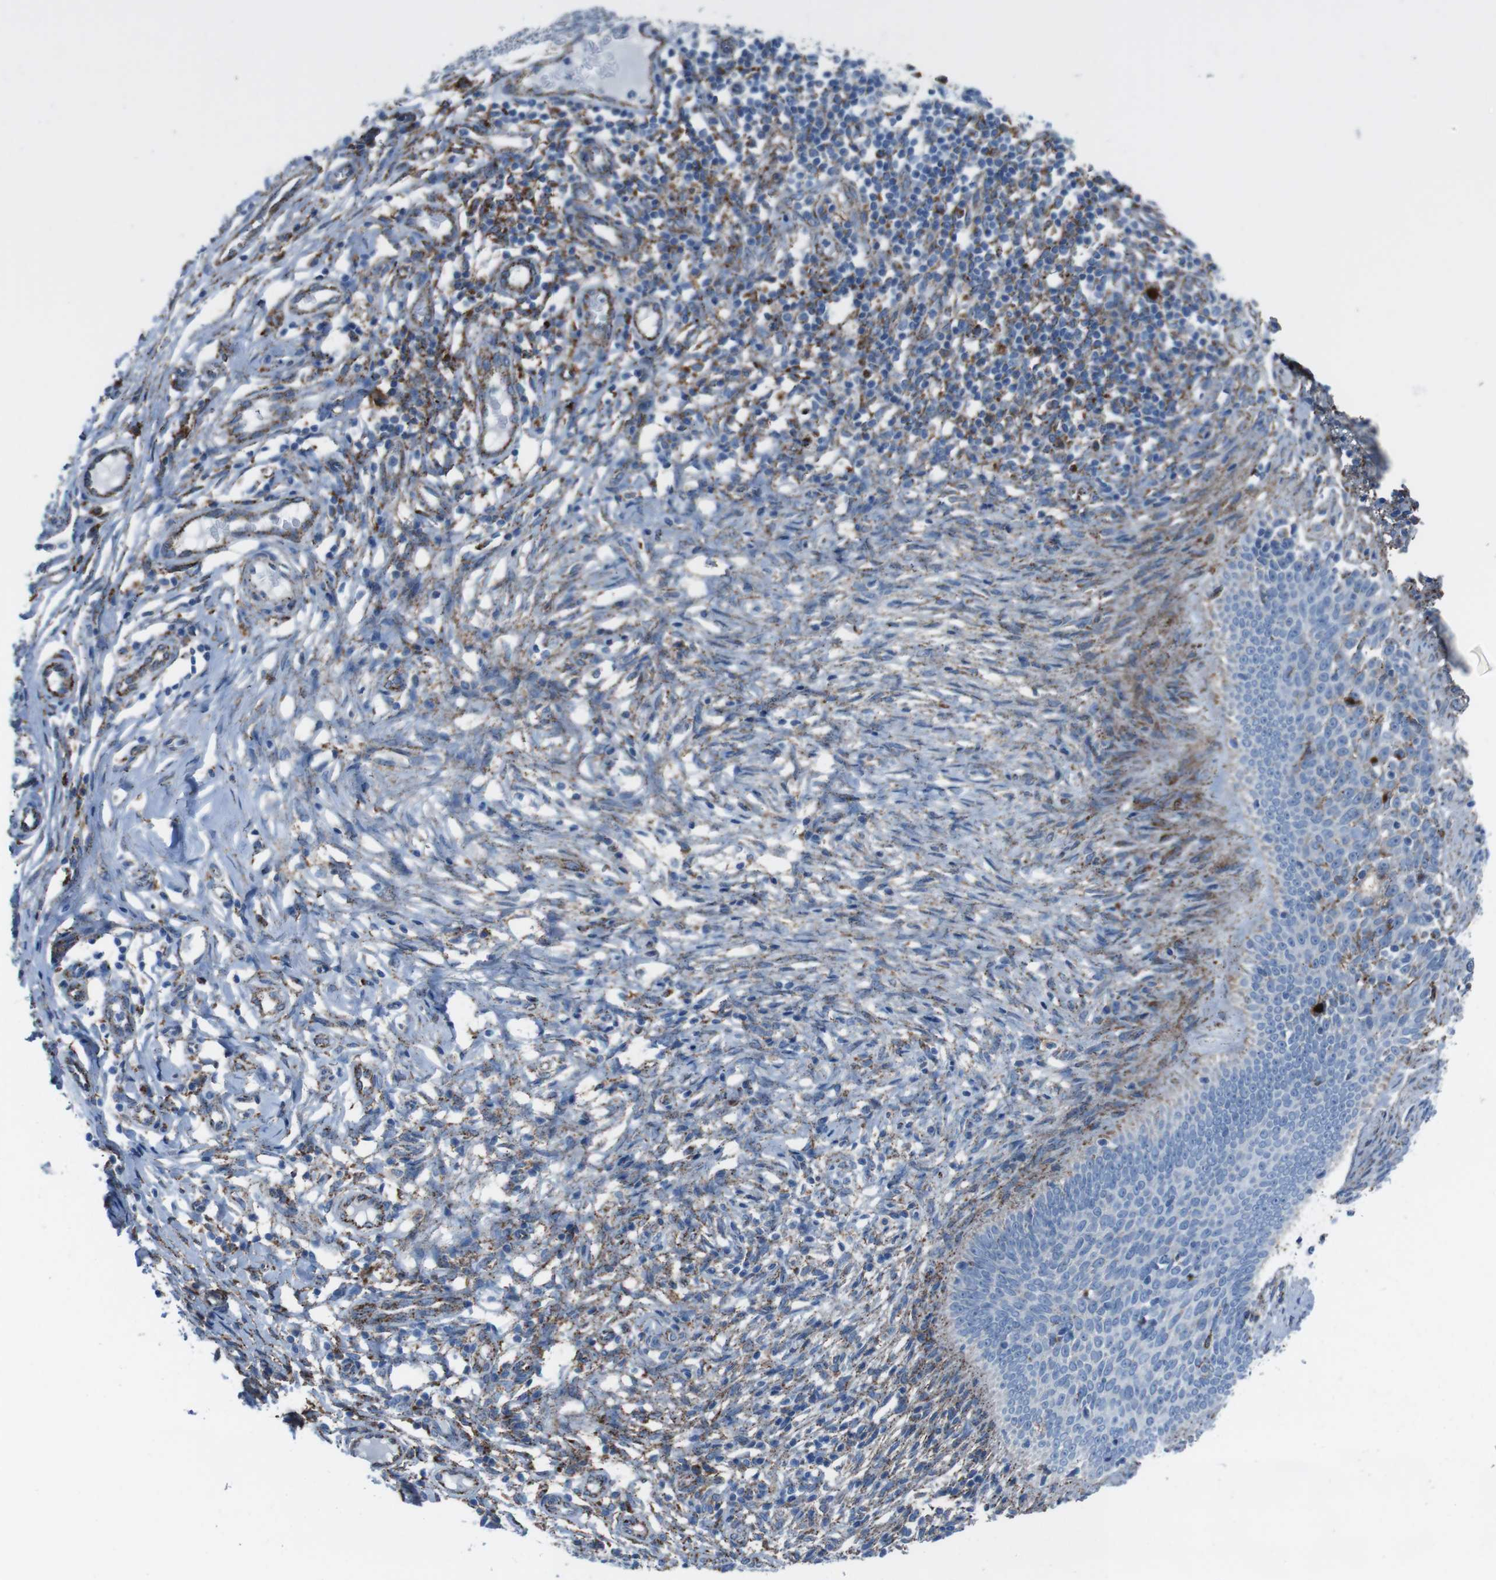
{"staining": {"intensity": "negative", "quantity": "none", "location": "none"}, "tissue": "skin cancer", "cell_type": "Tumor cells", "image_type": "cancer", "snomed": [{"axis": "morphology", "description": "Normal tissue, NOS"}, {"axis": "morphology", "description": "Basal cell carcinoma"}, {"axis": "topography", "description": "Skin"}], "caption": "A micrograph of skin cancer (basal cell carcinoma) stained for a protein demonstrates no brown staining in tumor cells.", "gene": "SCARB2", "patient": {"sex": "male", "age": 87}}